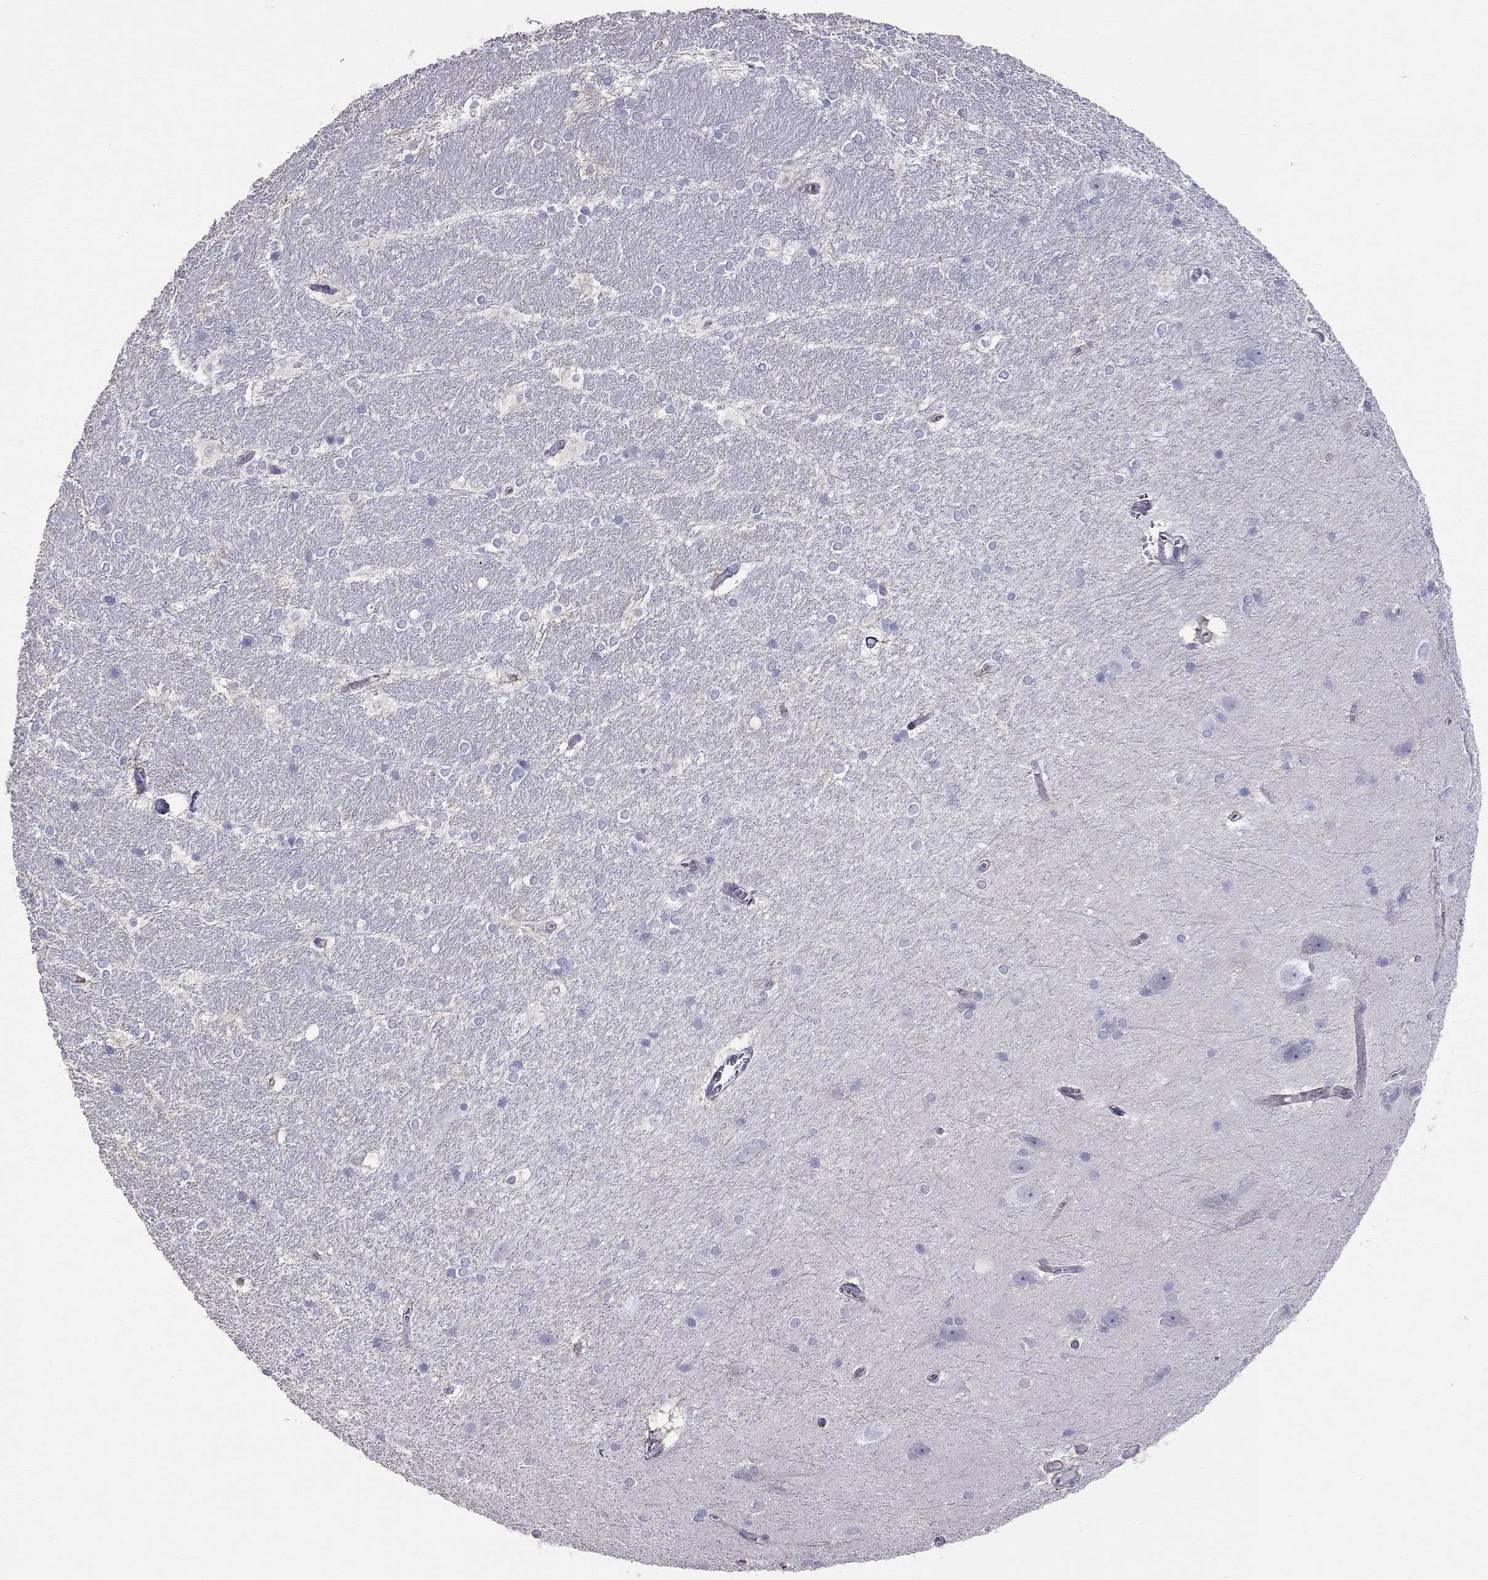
{"staining": {"intensity": "negative", "quantity": "none", "location": "none"}, "tissue": "hippocampus", "cell_type": "Glial cells", "image_type": "normal", "snomed": [{"axis": "morphology", "description": "Normal tissue, NOS"}, {"axis": "topography", "description": "Cerebral cortex"}, {"axis": "topography", "description": "Hippocampus"}], "caption": "An image of hippocampus stained for a protein shows no brown staining in glial cells. (DAB (3,3'-diaminobenzidine) immunohistochemistry, high magnification).", "gene": "ENOX1", "patient": {"sex": "female", "age": 19}}